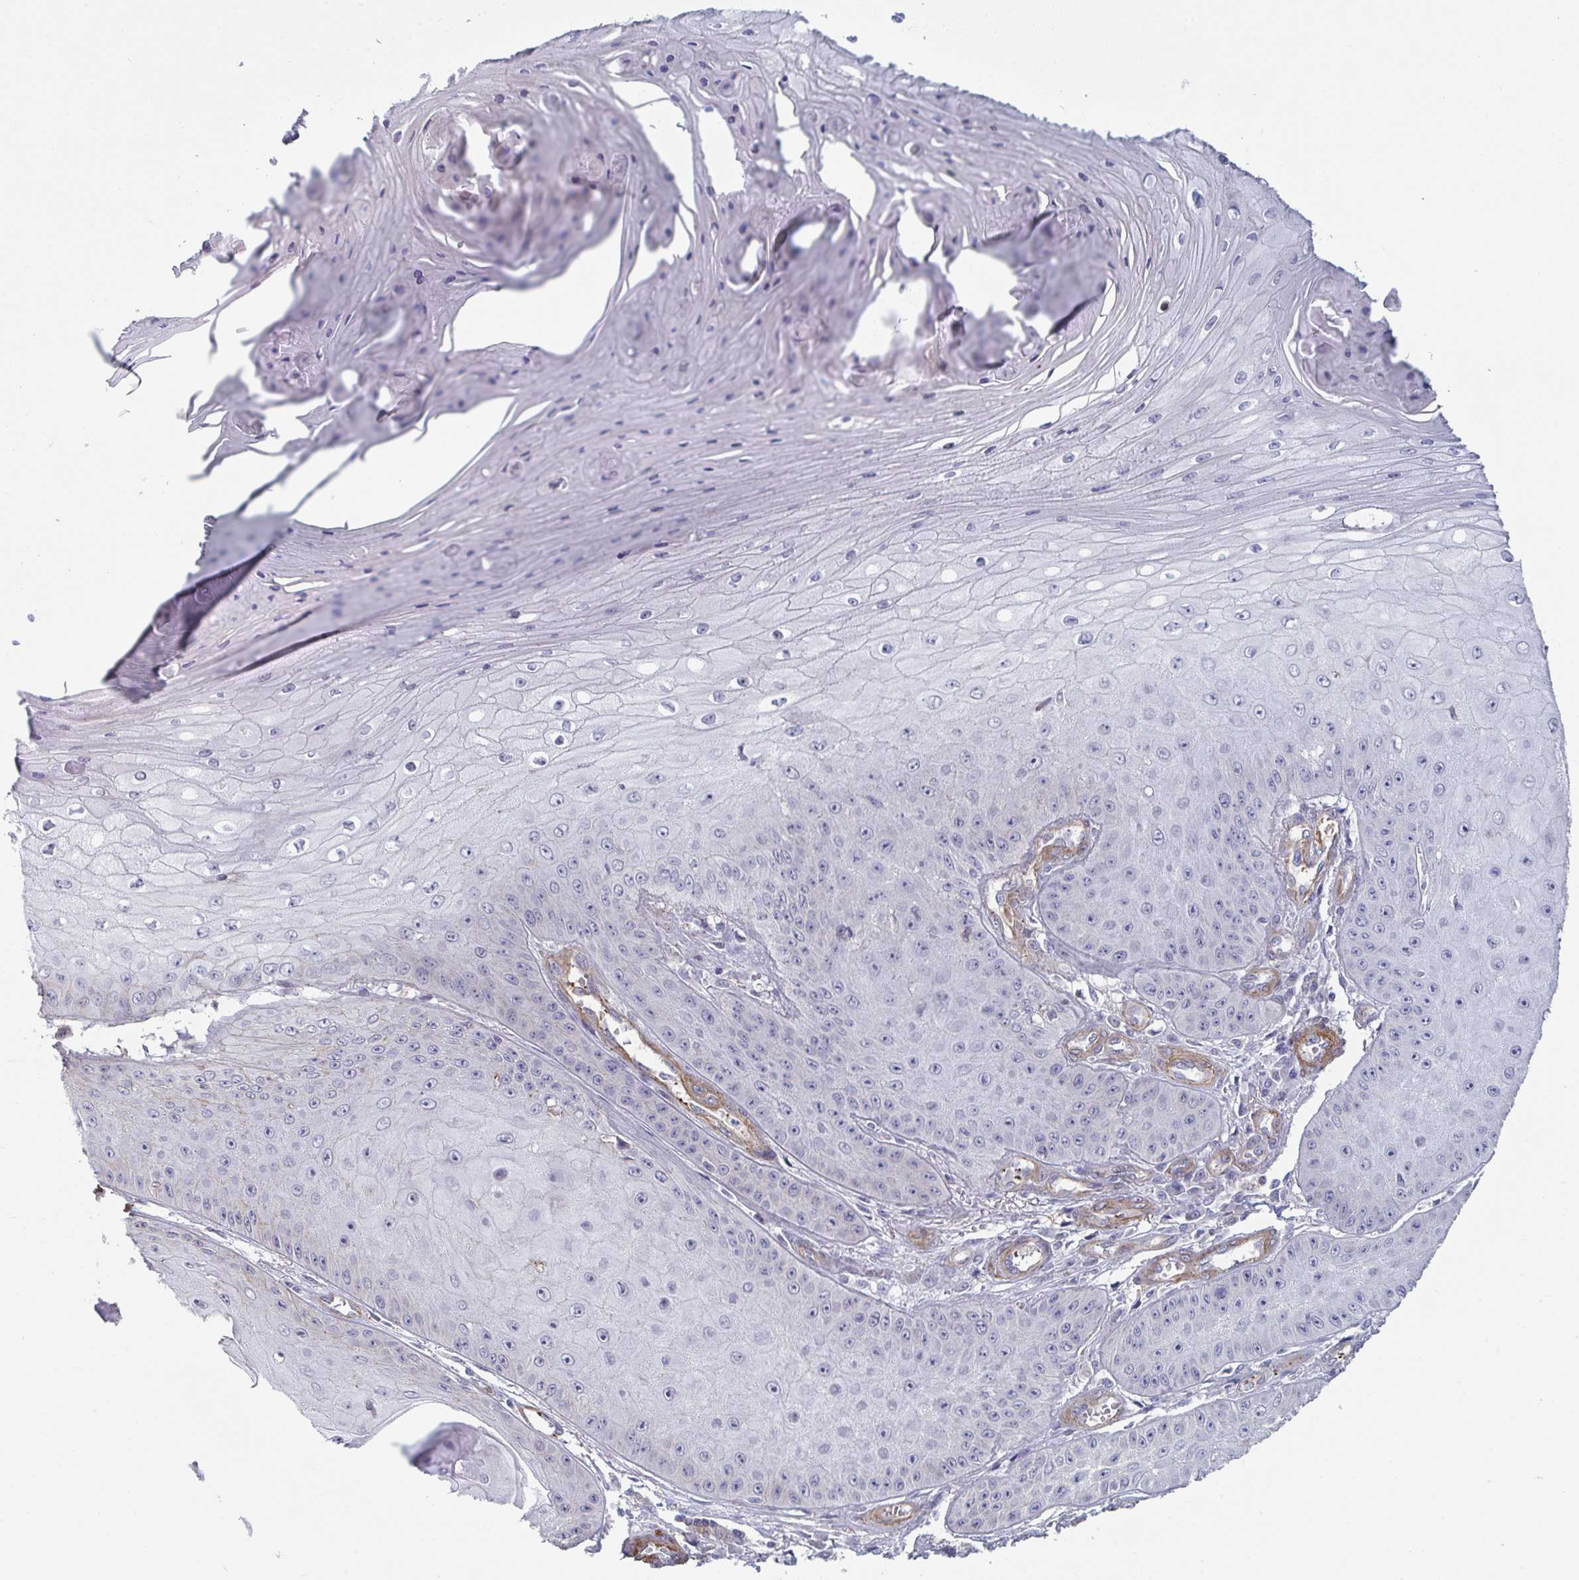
{"staining": {"intensity": "negative", "quantity": "none", "location": "none"}, "tissue": "skin cancer", "cell_type": "Tumor cells", "image_type": "cancer", "snomed": [{"axis": "morphology", "description": "Squamous cell carcinoma, NOS"}, {"axis": "topography", "description": "Skin"}], "caption": "This histopathology image is of skin cancer stained with IHC to label a protein in brown with the nuclei are counter-stained blue. There is no staining in tumor cells.", "gene": "NEURL4", "patient": {"sex": "male", "age": 70}}